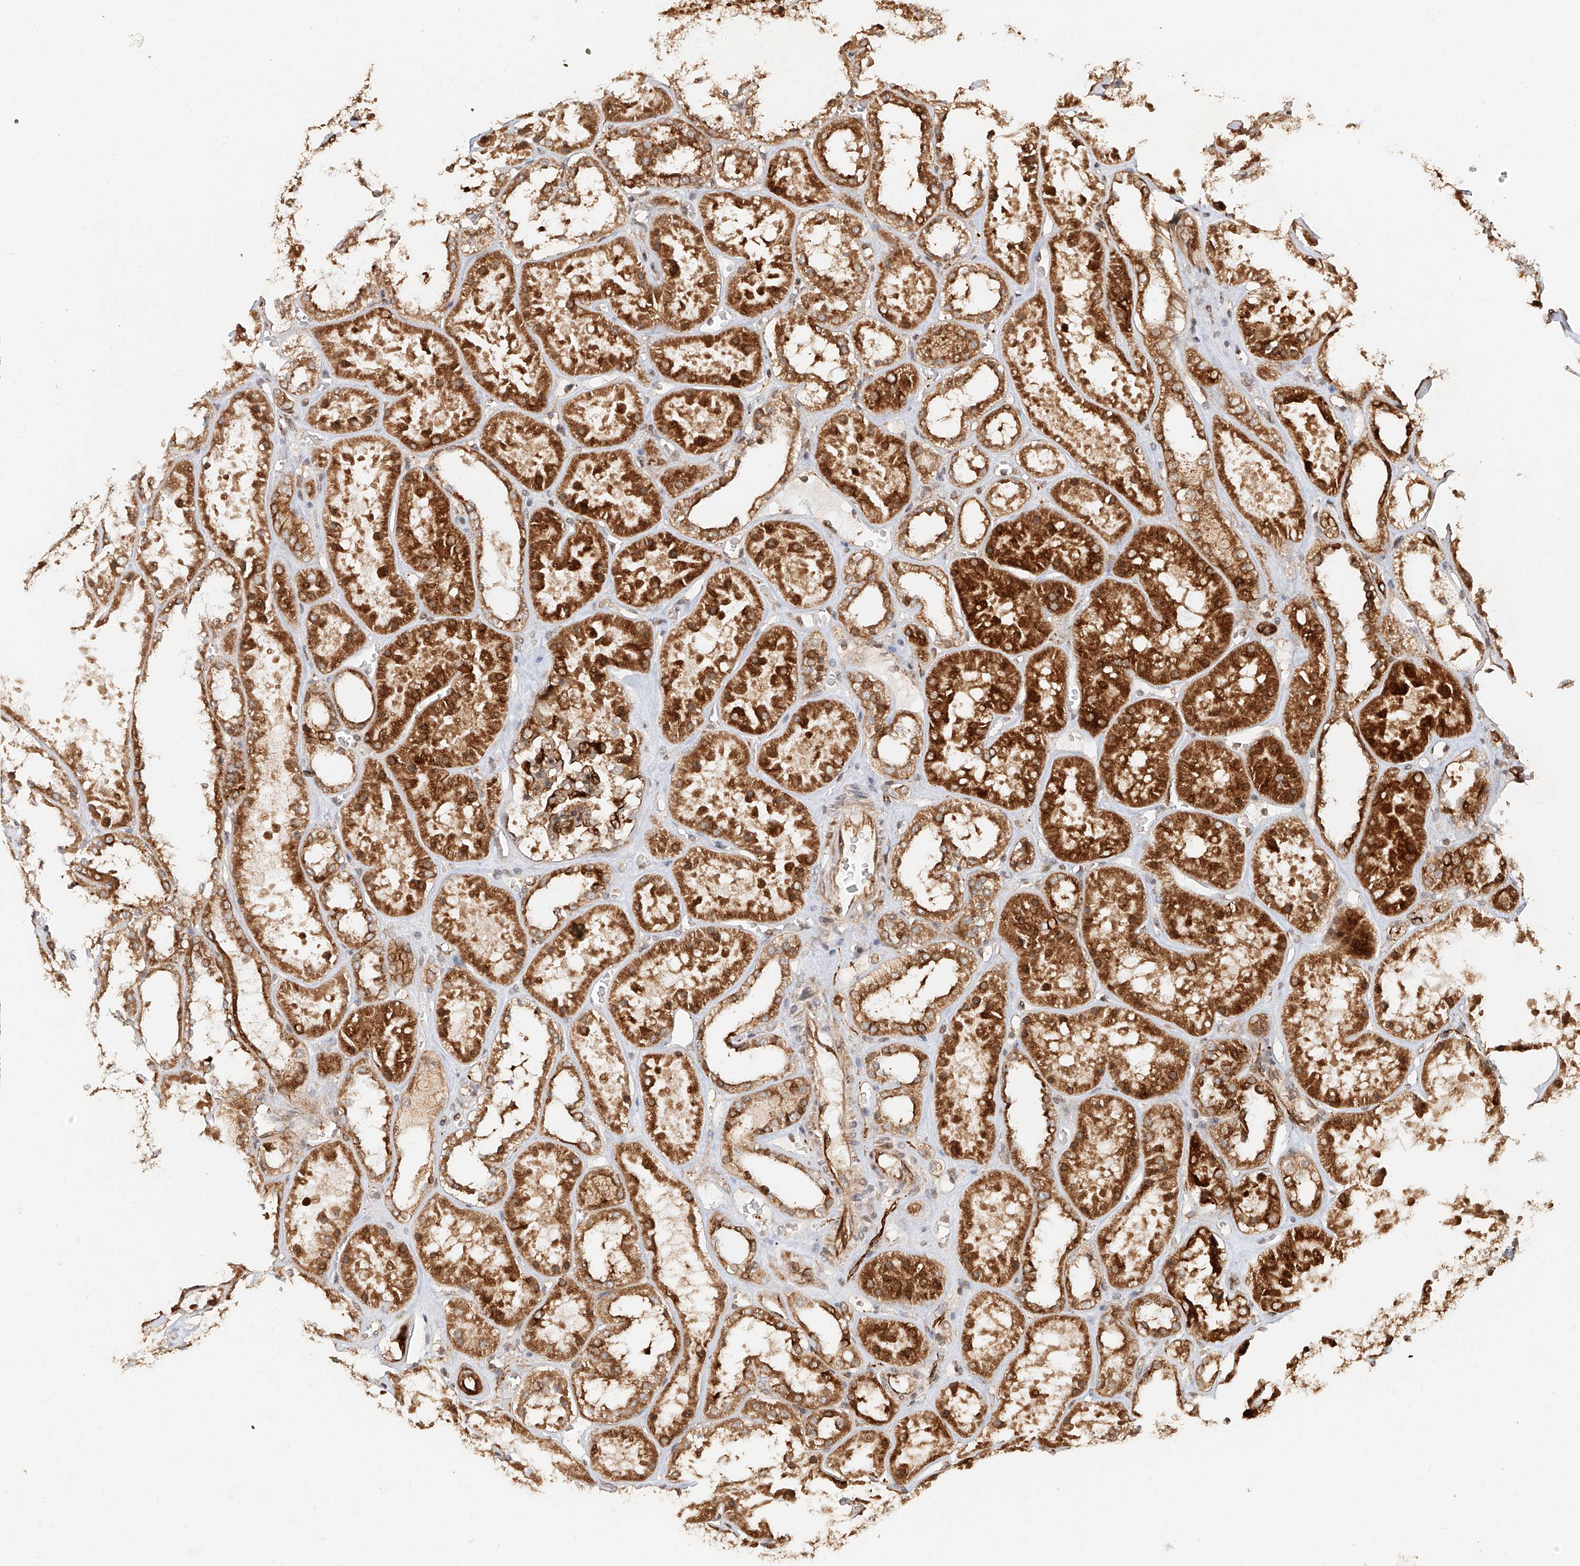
{"staining": {"intensity": "strong", "quantity": "25%-75%", "location": "cytoplasmic/membranous"}, "tissue": "kidney", "cell_type": "Cells in glomeruli", "image_type": "normal", "snomed": [{"axis": "morphology", "description": "Normal tissue, NOS"}, {"axis": "topography", "description": "Kidney"}], "caption": "A high-resolution histopathology image shows immunohistochemistry staining of normal kidney, which displays strong cytoplasmic/membranous positivity in about 25%-75% of cells in glomeruli. Immunohistochemistry stains the protein in brown and the nuclei are stained blue.", "gene": "NAP1L1", "patient": {"sex": "female", "age": 41}}